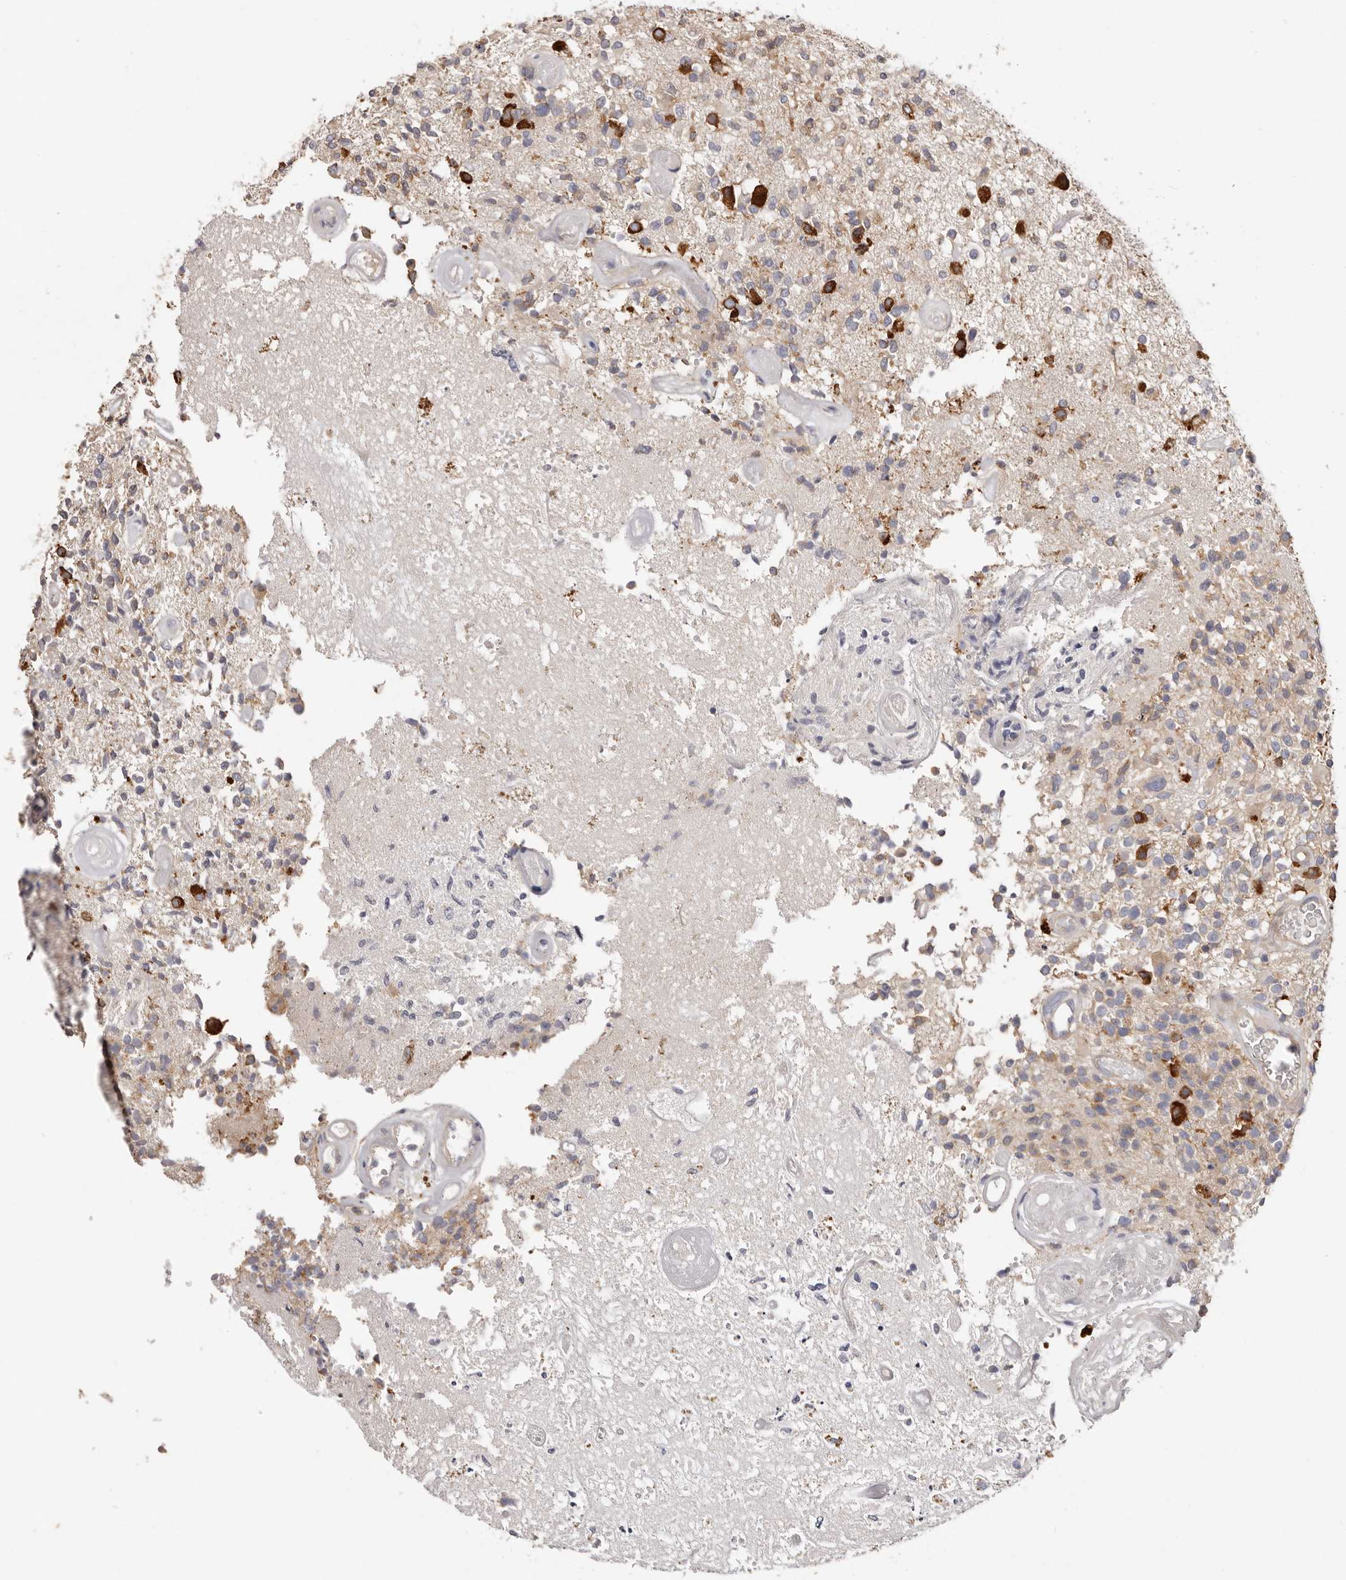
{"staining": {"intensity": "weak", "quantity": "<25%", "location": "cytoplasmic/membranous"}, "tissue": "glioma", "cell_type": "Tumor cells", "image_type": "cancer", "snomed": [{"axis": "morphology", "description": "Glioma, malignant, High grade"}, {"axis": "morphology", "description": "Glioblastoma, NOS"}, {"axis": "topography", "description": "Brain"}], "caption": "Glioblastoma was stained to show a protein in brown. There is no significant staining in tumor cells.", "gene": "FAM167B", "patient": {"sex": "male", "age": 60}}